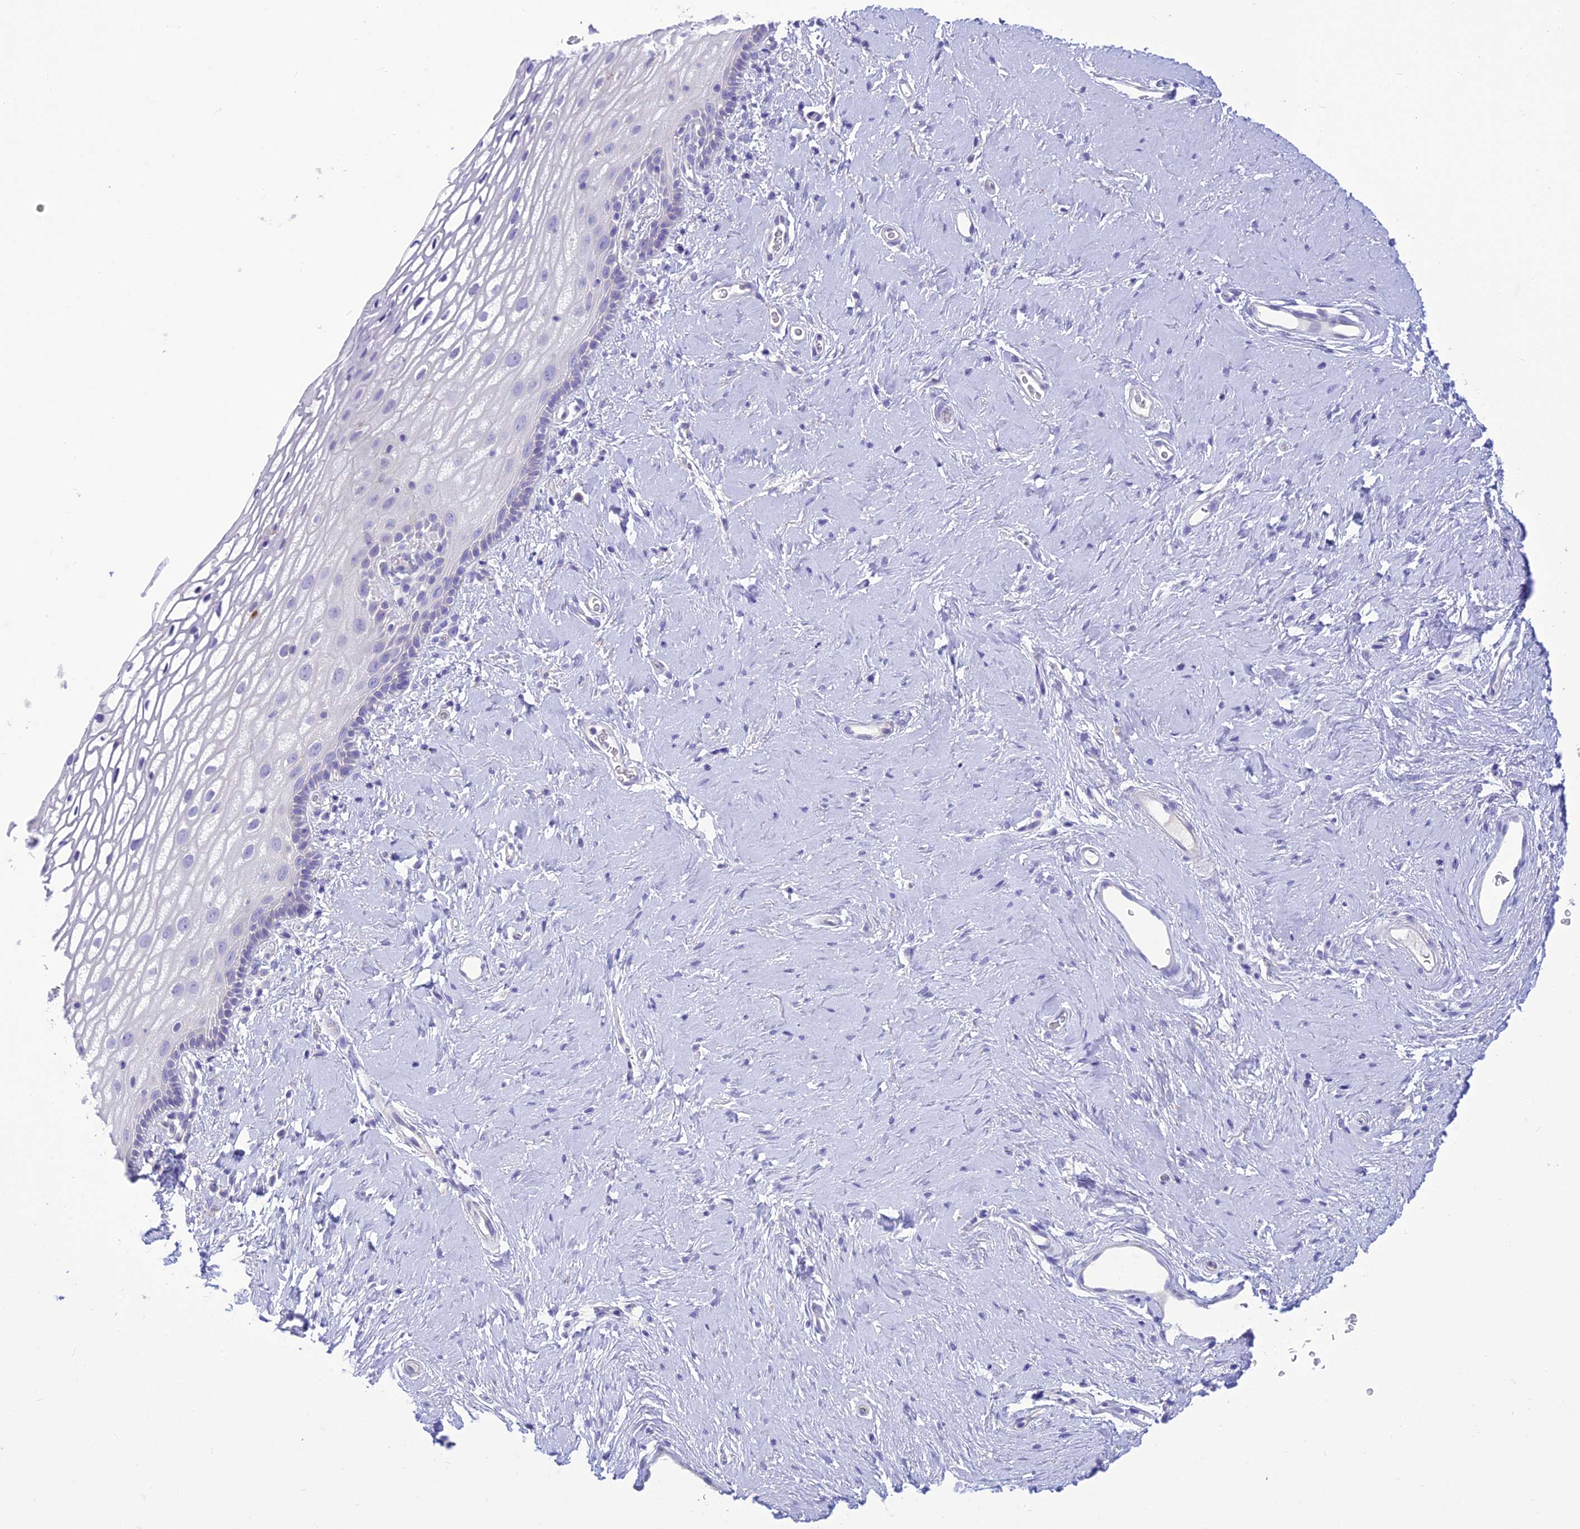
{"staining": {"intensity": "negative", "quantity": "none", "location": "none"}, "tissue": "vagina", "cell_type": "Squamous epithelial cells", "image_type": "normal", "snomed": [{"axis": "morphology", "description": "Normal tissue, NOS"}, {"axis": "morphology", "description": "Adenocarcinoma, NOS"}, {"axis": "topography", "description": "Rectum"}, {"axis": "topography", "description": "Vagina"}], "caption": "The micrograph demonstrates no significant positivity in squamous epithelial cells of vagina.", "gene": "DHDH", "patient": {"sex": "female", "age": 71}}